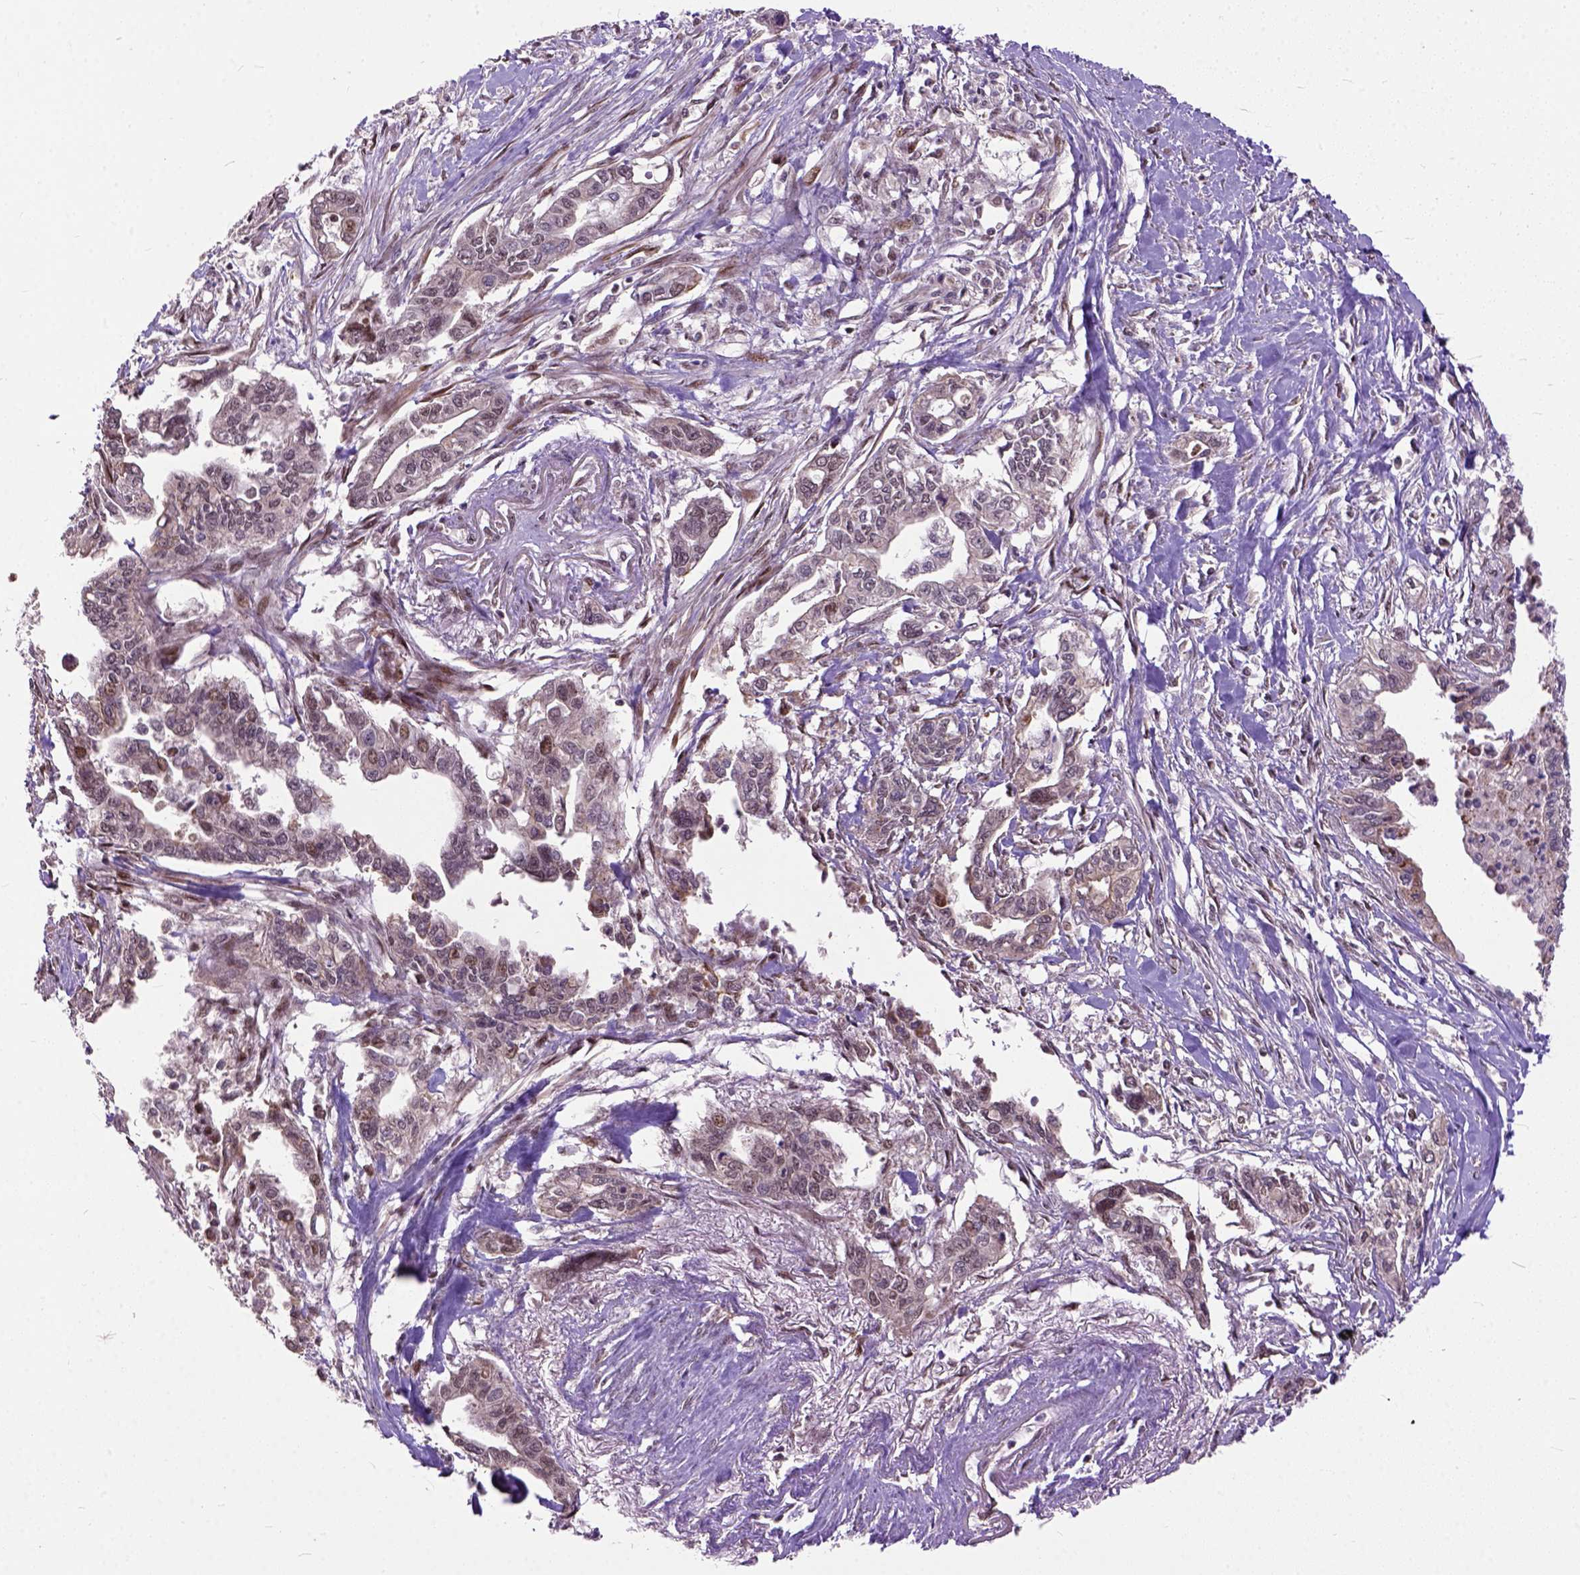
{"staining": {"intensity": "weak", "quantity": "25%-75%", "location": "nuclear"}, "tissue": "pancreatic cancer", "cell_type": "Tumor cells", "image_type": "cancer", "snomed": [{"axis": "morphology", "description": "Adenocarcinoma, NOS"}, {"axis": "topography", "description": "Pancreas"}], "caption": "Pancreatic adenocarcinoma tissue reveals weak nuclear positivity in about 25%-75% of tumor cells, visualized by immunohistochemistry. (DAB (3,3'-diaminobenzidine) IHC, brown staining for protein, blue staining for nuclei).", "gene": "ZNF630", "patient": {"sex": "male", "age": 60}}